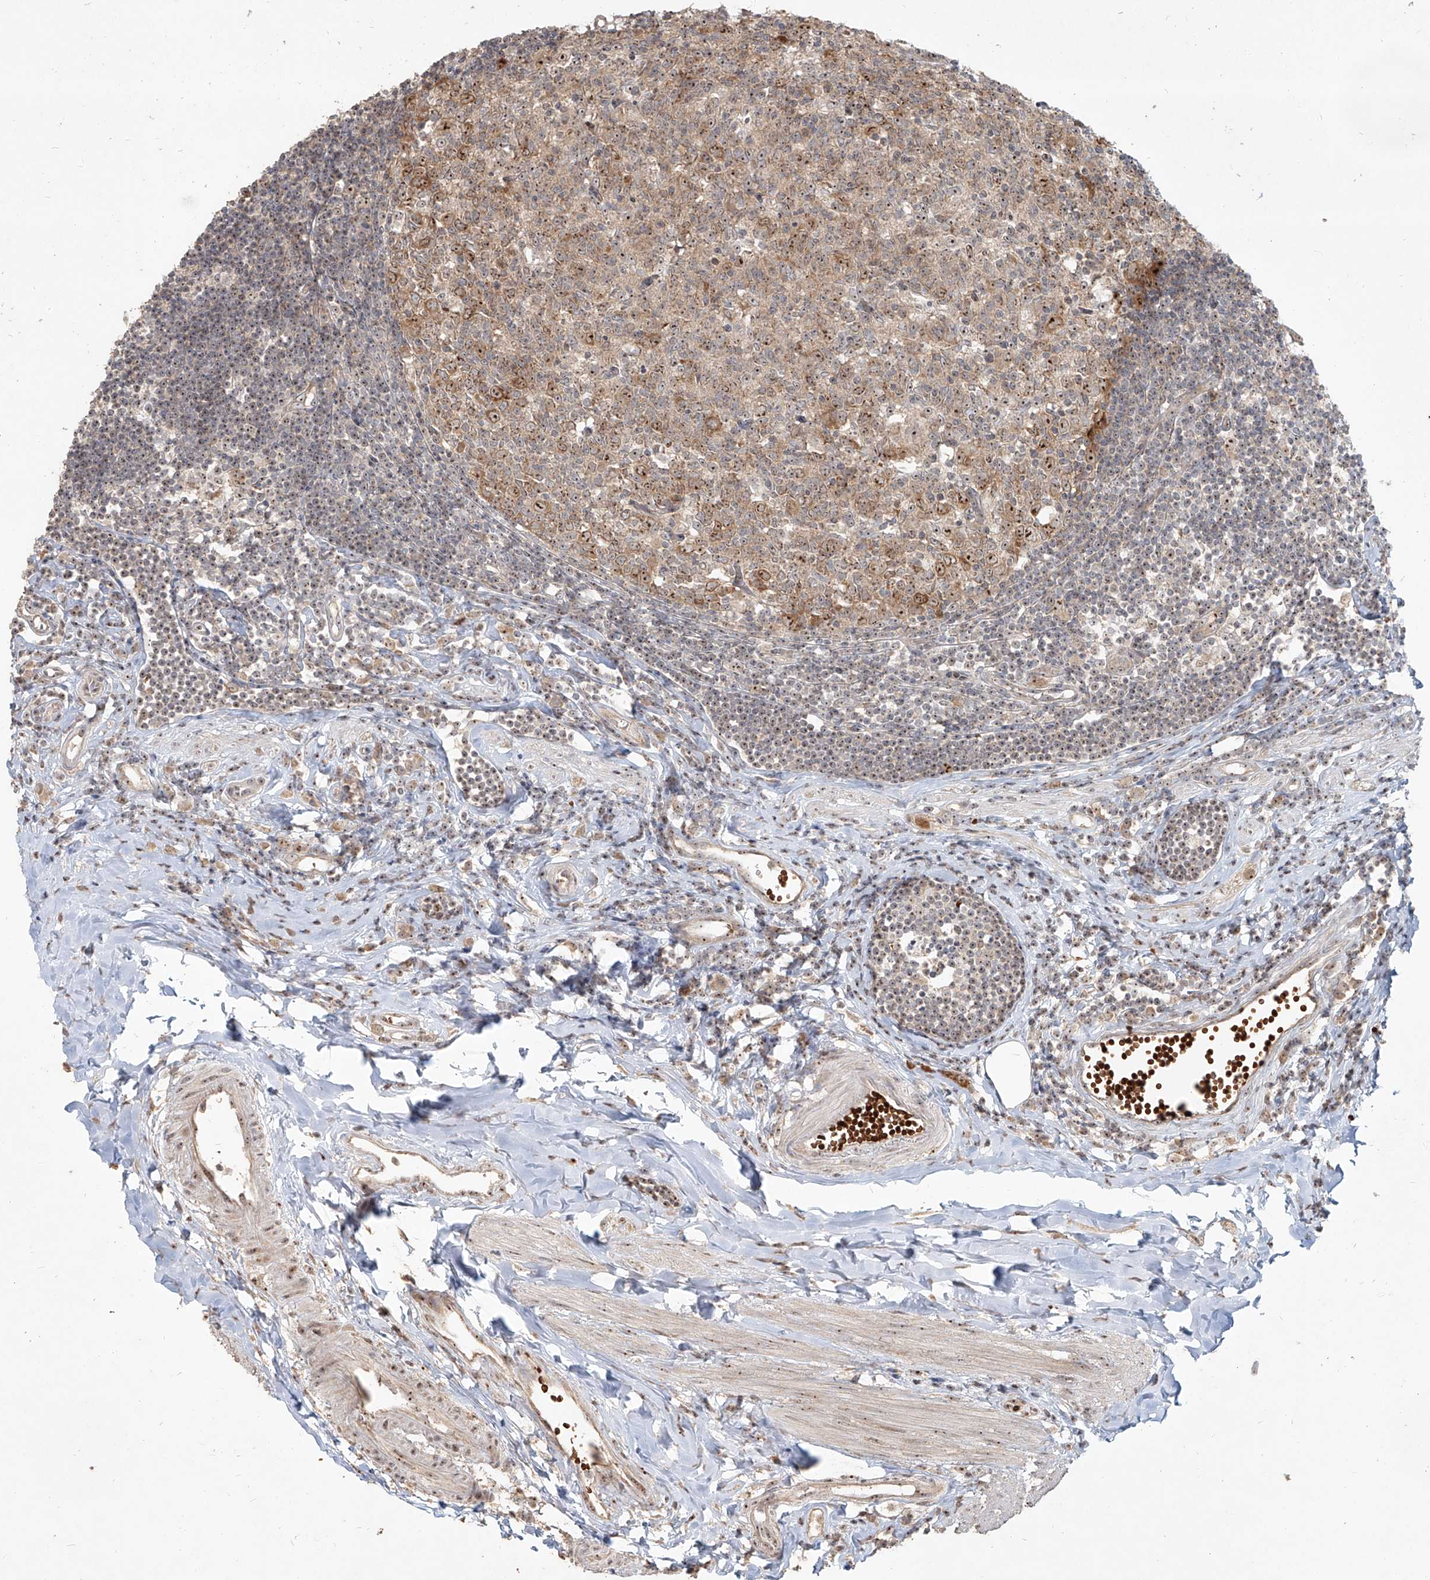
{"staining": {"intensity": "moderate", "quantity": ">75%", "location": "cytoplasmic/membranous,nuclear"}, "tissue": "appendix", "cell_type": "Glandular cells", "image_type": "normal", "snomed": [{"axis": "morphology", "description": "Normal tissue, NOS"}, {"axis": "topography", "description": "Appendix"}], "caption": "About >75% of glandular cells in benign human appendix exhibit moderate cytoplasmic/membranous,nuclear protein expression as visualized by brown immunohistochemical staining.", "gene": "BYSL", "patient": {"sex": "female", "age": 54}}